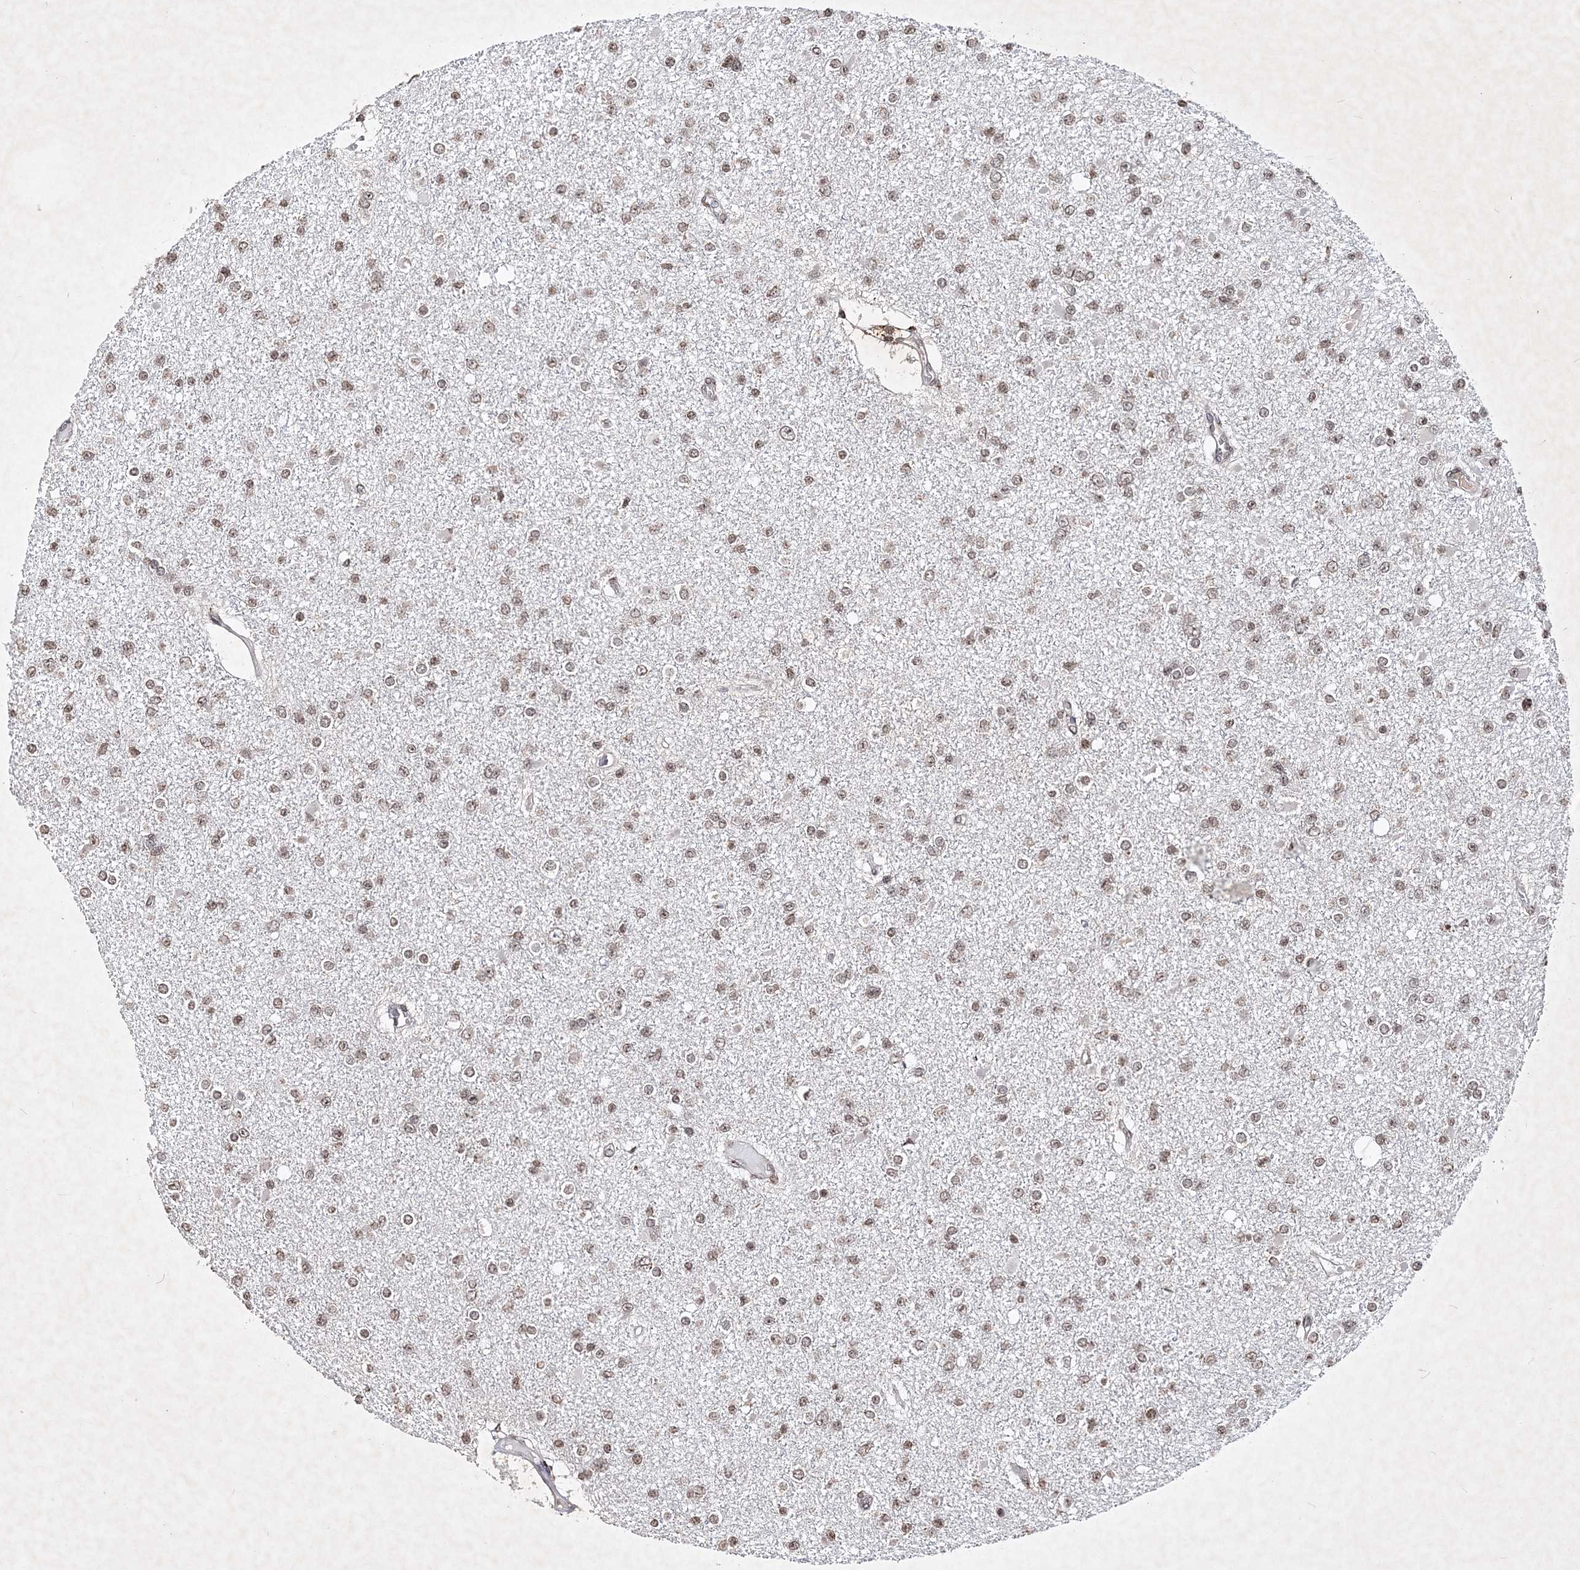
{"staining": {"intensity": "moderate", "quantity": ">75%", "location": "nuclear"}, "tissue": "glioma", "cell_type": "Tumor cells", "image_type": "cancer", "snomed": [{"axis": "morphology", "description": "Glioma, malignant, Low grade"}, {"axis": "topography", "description": "Brain"}], "caption": "Immunohistochemistry (IHC) (DAB) staining of glioma shows moderate nuclear protein positivity in about >75% of tumor cells.", "gene": "SOWAHB", "patient": {"sex": "female", "age": 22}}